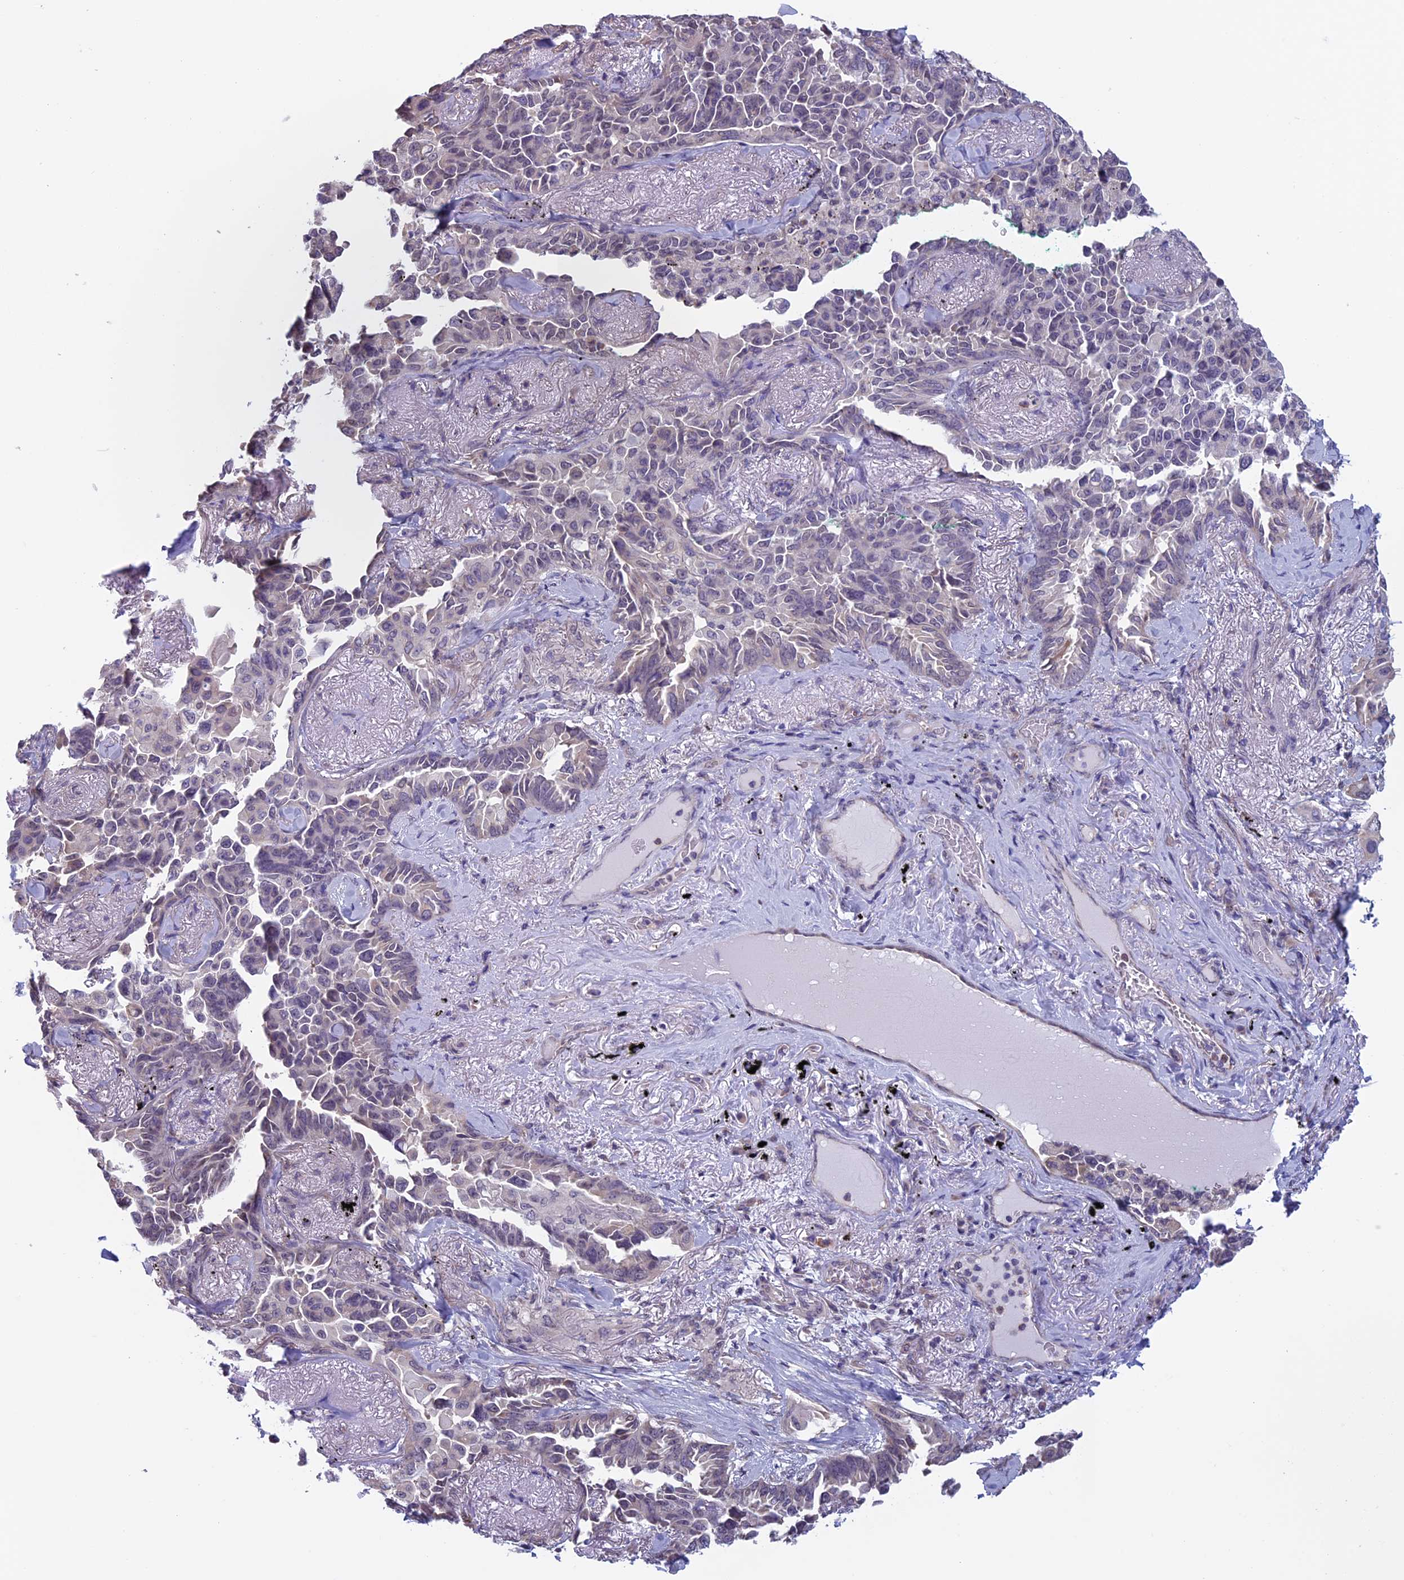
{"staining": {"intensity": "negative", "quantity": "none", "location": "none"}, "tissue": "lung cancer", "cell_type": "Tumor cells", "image_type": "cancer", "snomed": [{"axis": "morphology", "description": "Adenocarcinoma, NOS"}, {"axis": "topography", "description": "Lung"}], "caption": "High magnification brightfield microscopy of adenocarcinoma (lung) stained with DAB (3,3'-diaminobenzidine) (brown) and counterstained with hematoxylin (blue): tumor cells show no significant staining. Nuclei are stained in blue.", "gene": "SLC1A6", "patient": {"sex": "female", "age": 67}}